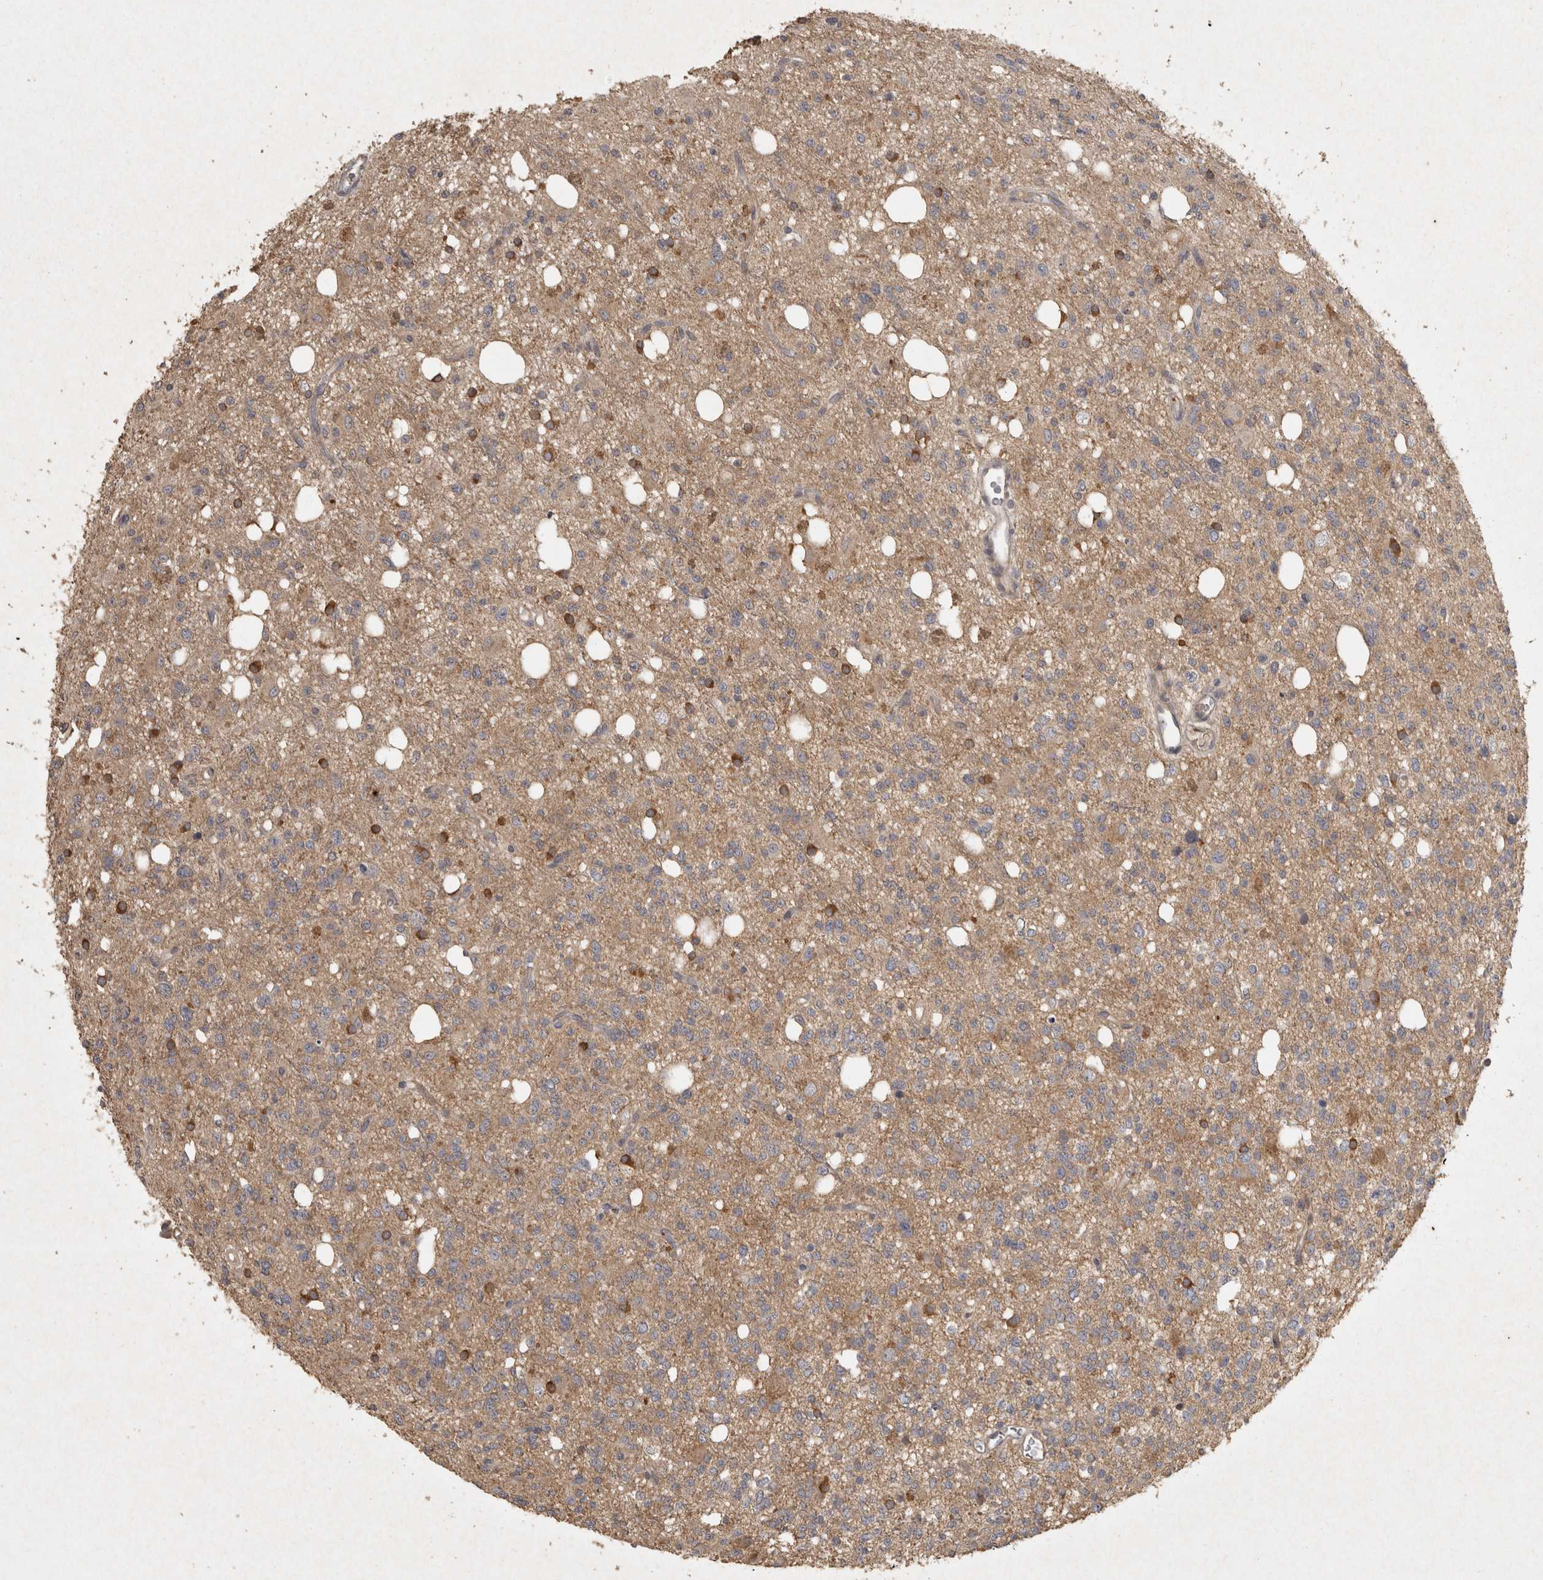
{"staining": {"intensity": "moderate", "quantity": "<25%", "location": "cytoplasmic/membranous"}, "tissue": "glioma", "cell_type": "Tumor cells", "image_type": "cancer", "snomed": [{"axis": "morphology", "description": "Glioma, malignant, High grade"}, {"axis": "topography", "description": "Brain"}], "caption": "Immunohistochemistry histopathology image of human malignant high-grade glioma stained for a protein (brown), which exhibits low levels of moderate cytoplasmic/membranous staining in approximately <25% of tumor cells.", "gene": "OSTN", "patient": {"sex": "female", "age": 62}}